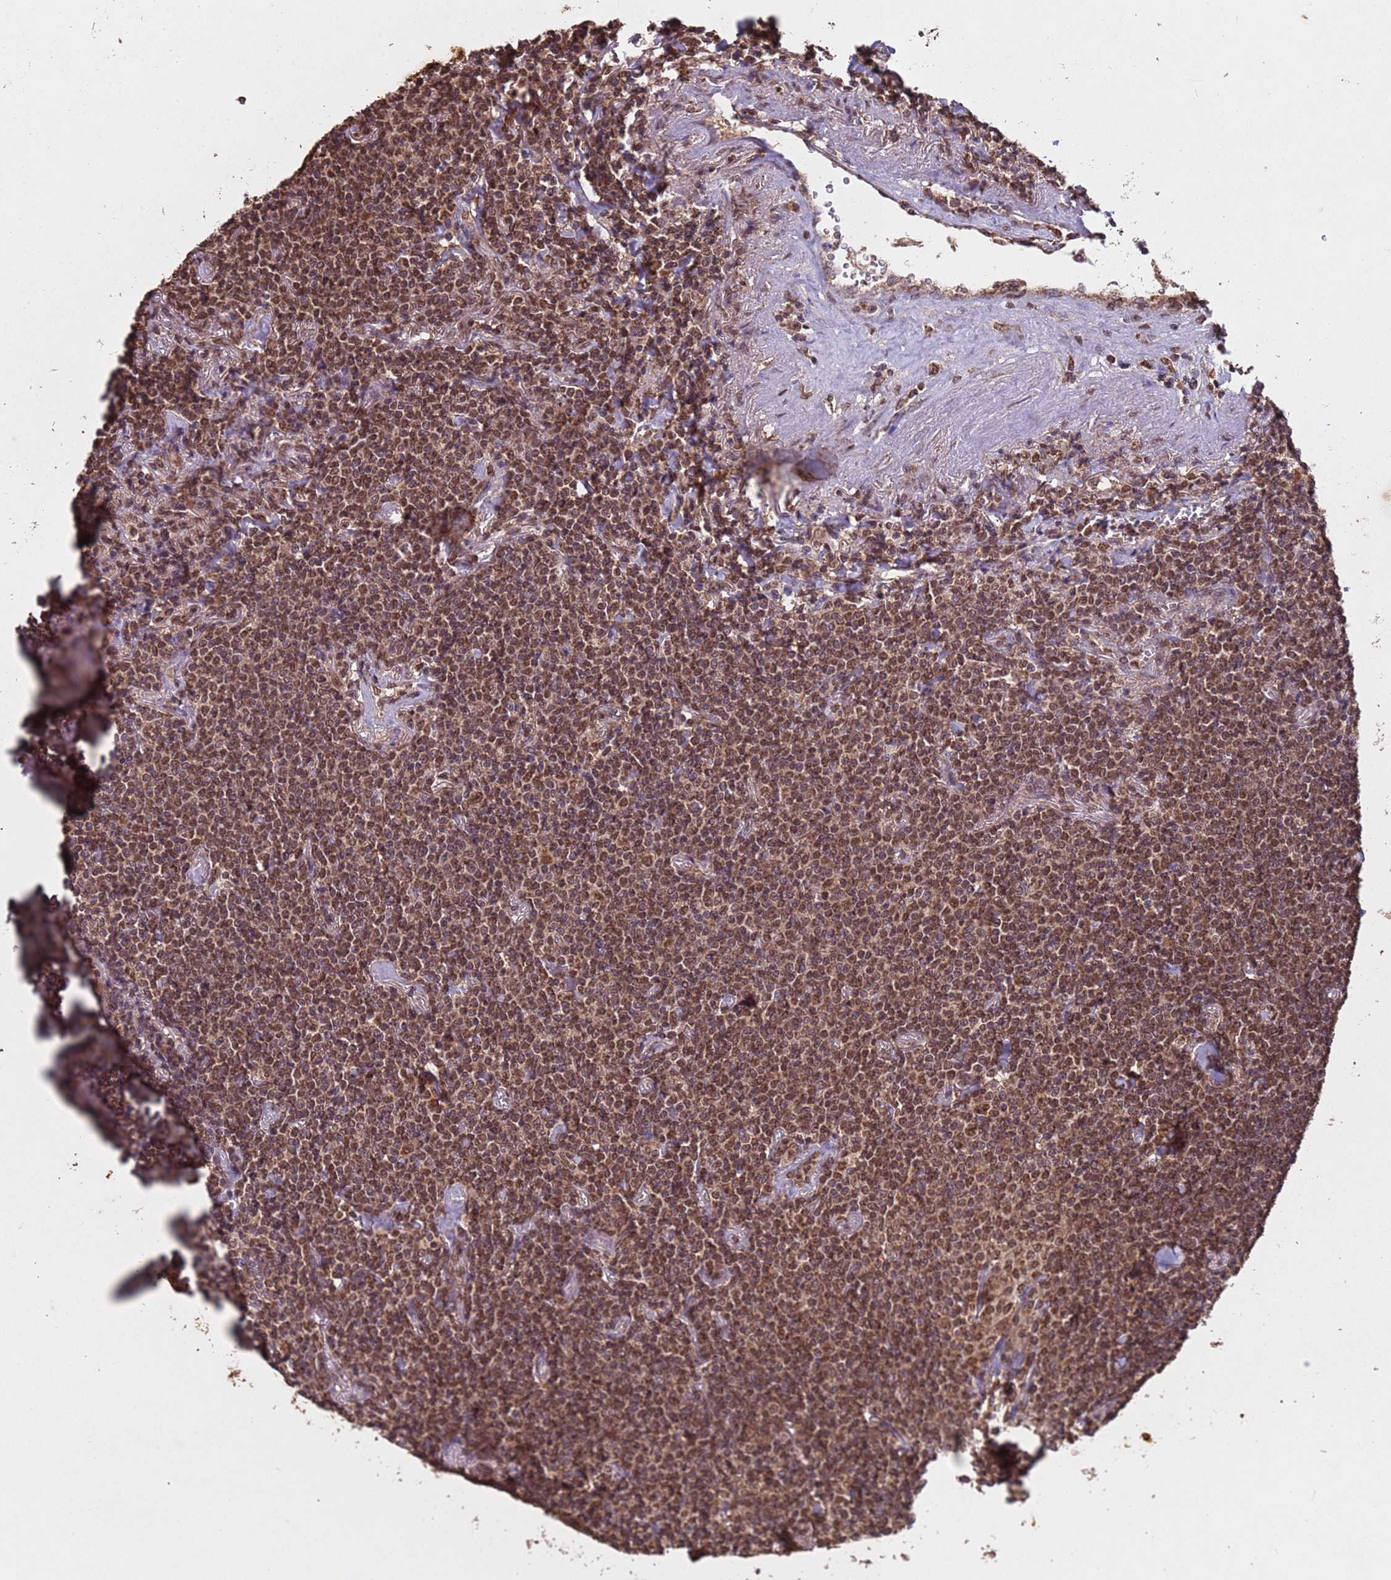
{"staining": {"intensity": "moderate", "quantity": ">75%", "location": "nuclear"}, "tissue": "lymphoma", "cell_type": "Tumor cells", "image_type": "cancer", "snomed": [{"axis": "morphology", "description": "Malignant lymphoma, non-Hodgkin's type, Low grade"}, {"axis": "topography", "description": "Lung"}], "caption": "Protein positivity by immunohistochemistry (IHC) shows moderate nuclear positivity in about >75% of tumor cells in lymphoma.", "gene": "HDAC10", "patient": {"sex": "female", "age": 71}}